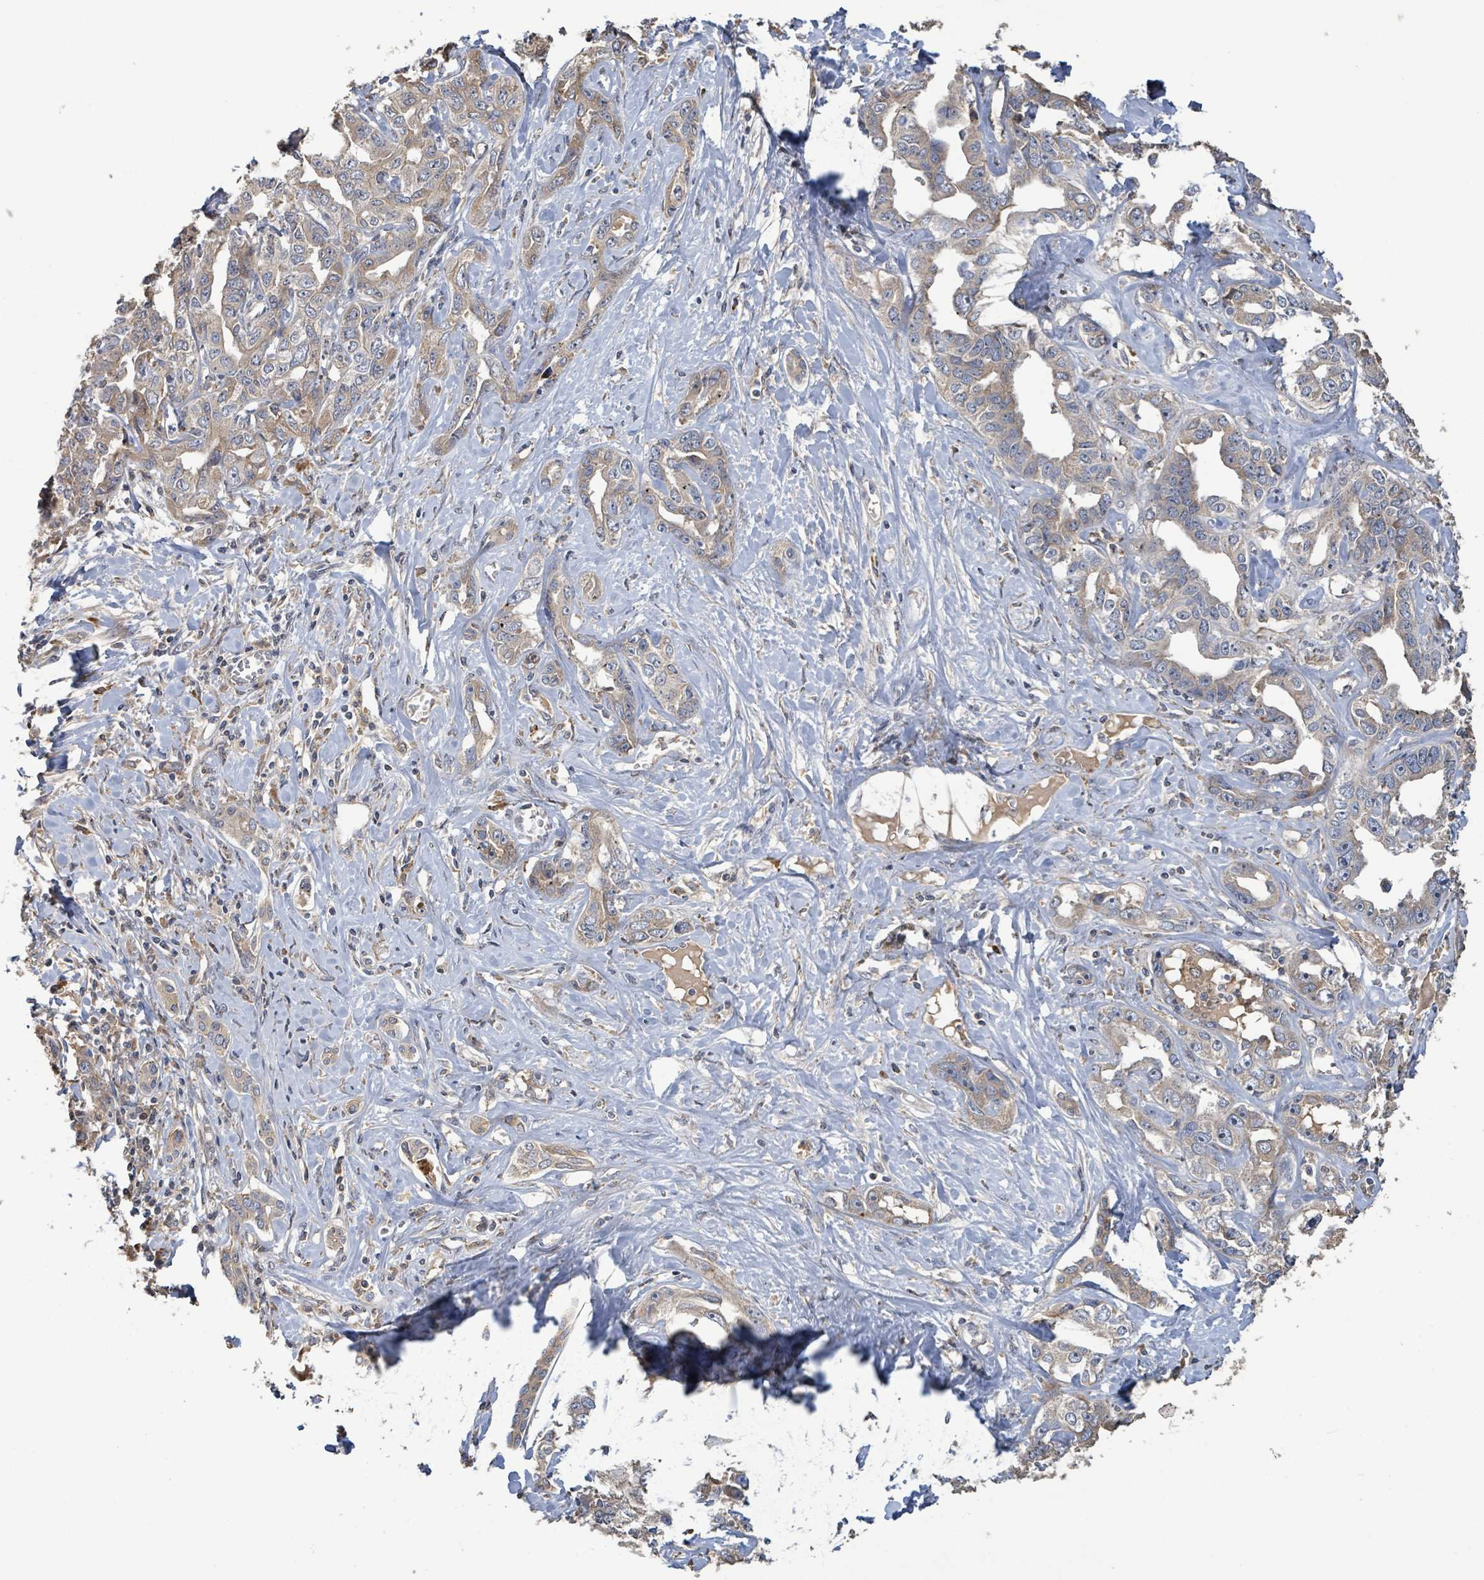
{"staining": {"intensity": "weak", "quantity": "<25%", "location": "cytoplasmic/membranous"}, "tissue": "liver cancer", "cell_type": "Tumor cells", "image_type": "cancer", "snomed": [{"axis": "morphology", "description": "Cholangiocarcinoma"}, {"axis": "topography", "description": "Liver"}], "caption": "IHC of cholangiocarcinoma (liver) reveals no positivity in tumor cells. Nuclei are stained in blue.", "gene": "STARD4", "patient": {"sex": "male", "age": 59}}